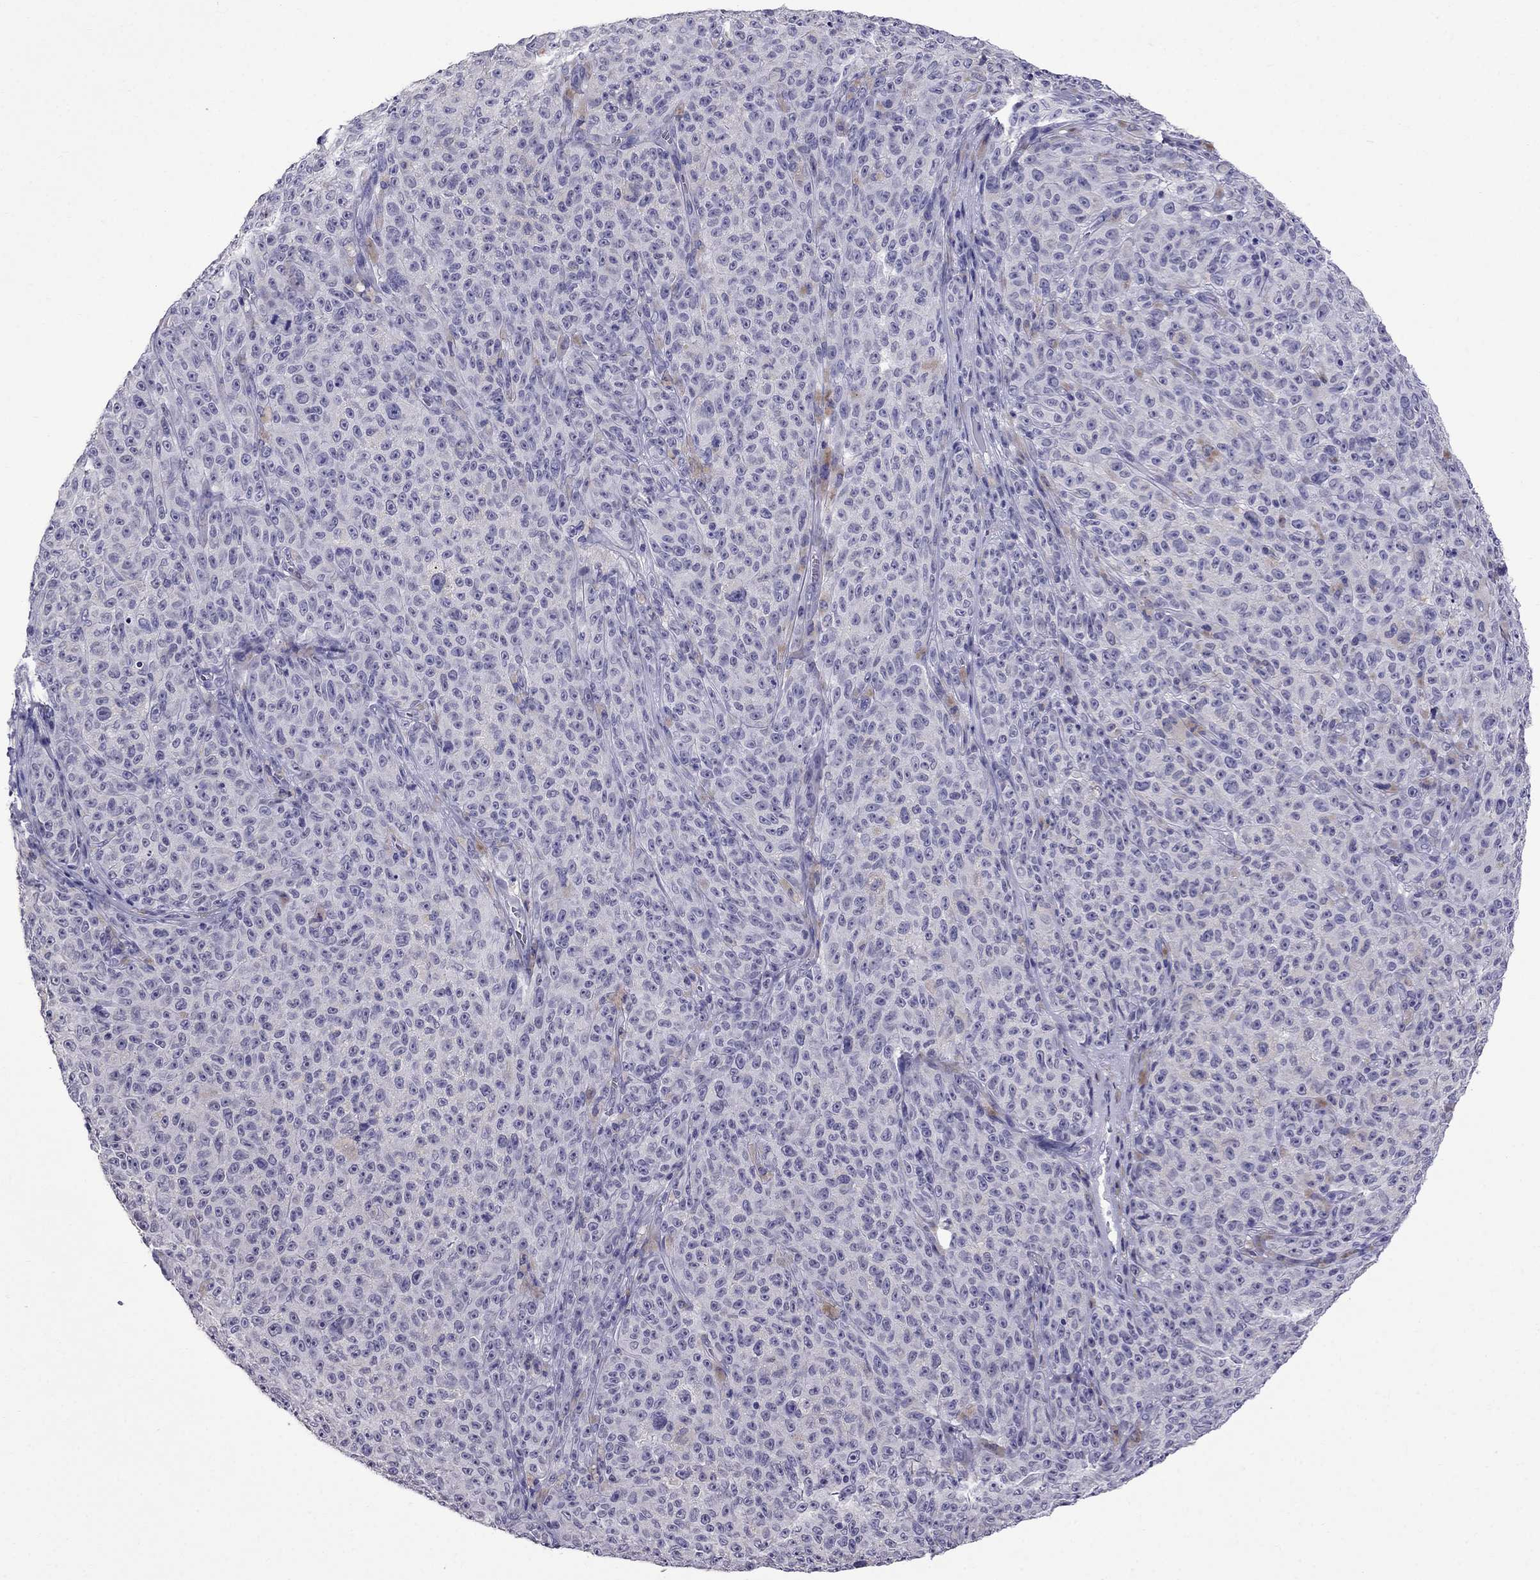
{"staining": {"intensity": "negative", "quantity": "none", "location": "none"}, "tissue": "melanoma", "cell_type": "Tumor cells", "image_type": "cancer", "snomed": [{"axis": "morphology", "description": "Malignant melanoma, NOS"}, {"axis": "topography", "description": "Skin"}], "caption": "An immunohistochemistry (IHC) photomicrograph of malignant melanoma is shown. There is no staining in tumor cells of malignant melanoma.", "gene": "OLFM4", "patient": {"sex": "female", "age": 82}}